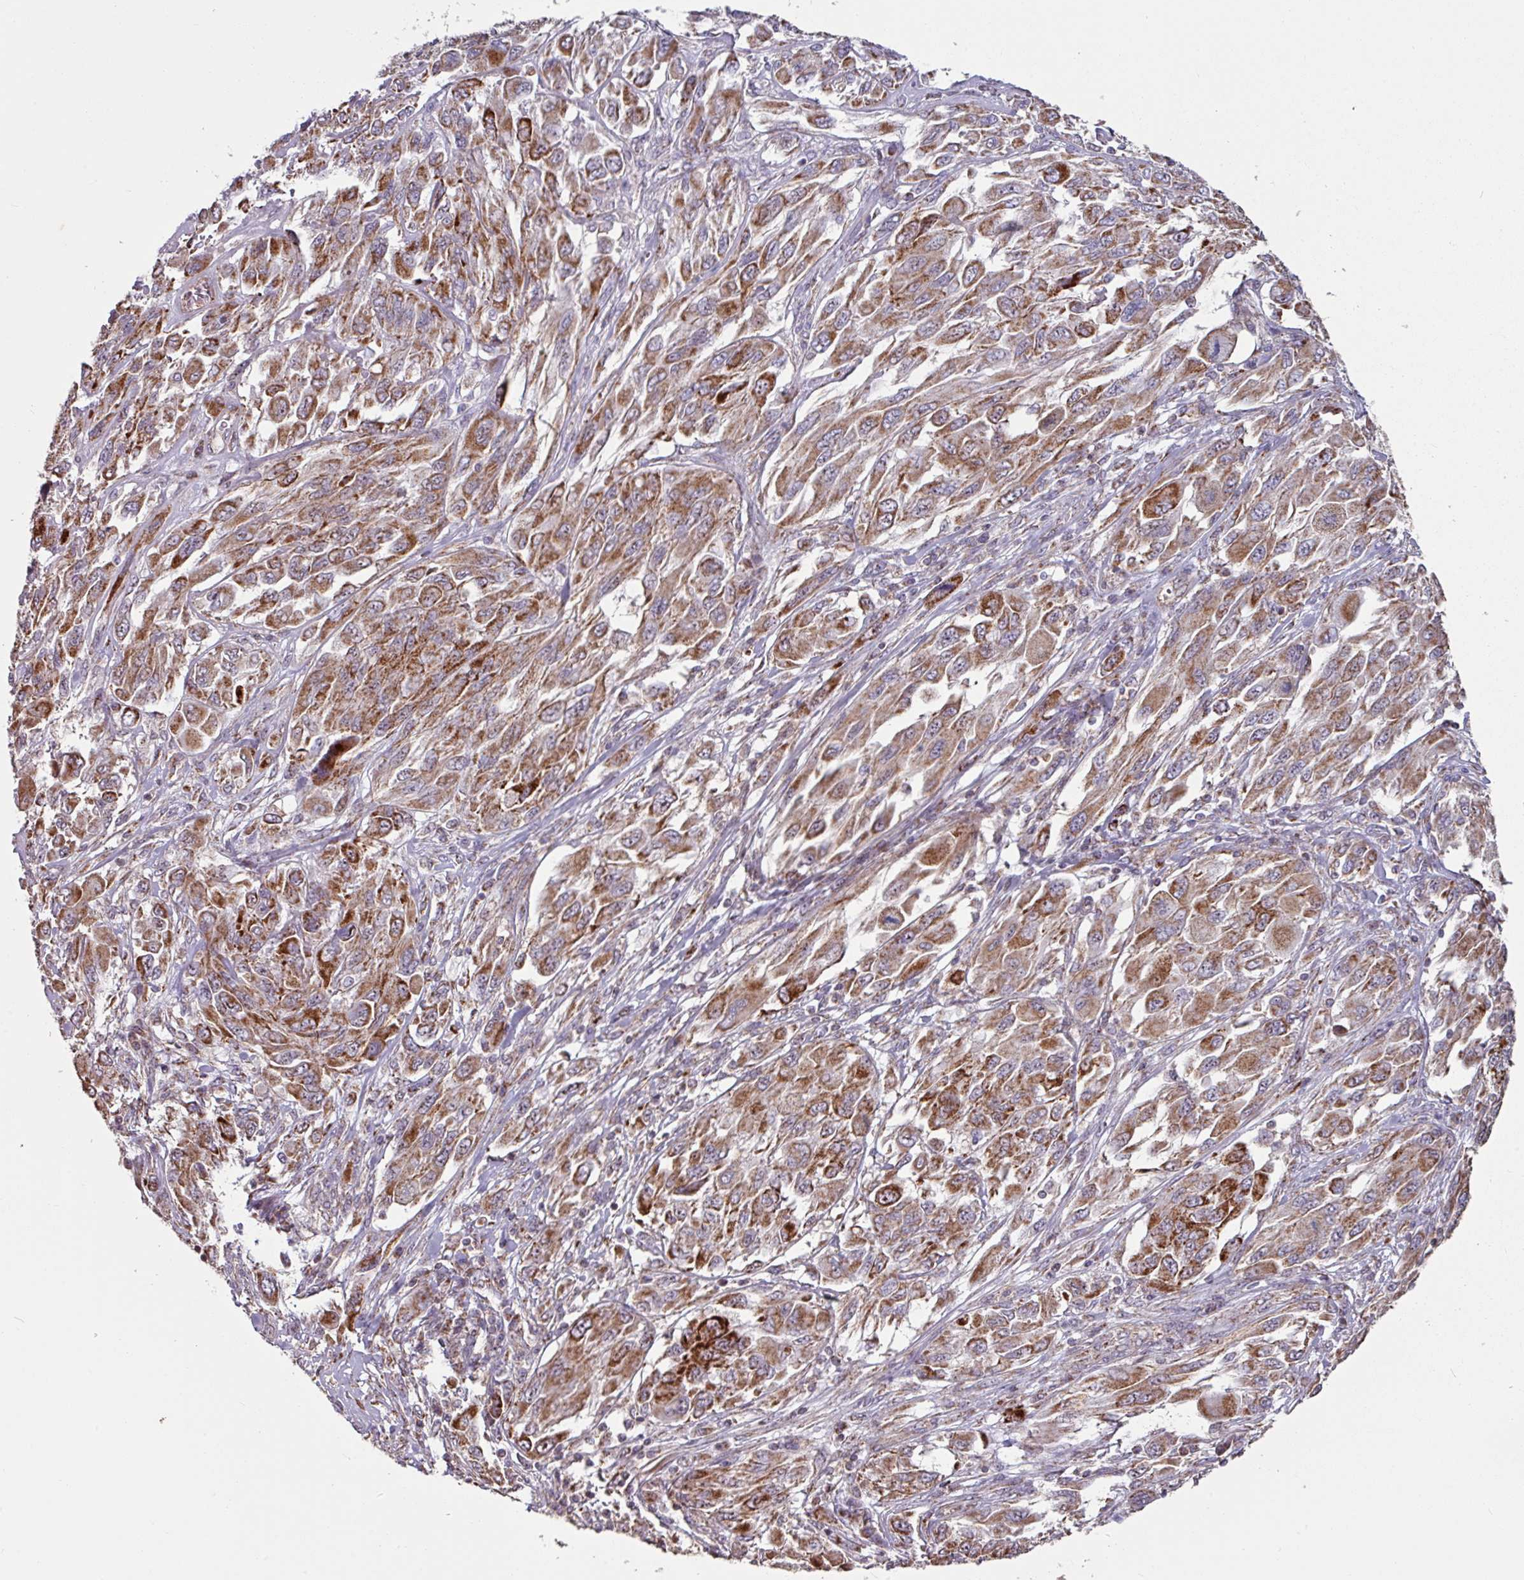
{"staining": {"intensity": "strong", "quantity": "25%-75%", "location": "cytoplasmic/membranous"}, "tissue": "melanoma", "cell_type": "Tumor cells", "image_type": "cancer", "snomed": [{"axis": "morphology", "description": "Malignant melanoma, NOS"}, {"axis": "topography", "description": "Skin"}], "caption": "Malignant melanoma stained for a protein exhibits strong cytoplasmic/membranous positivity in tumor cells.", "gene": "OR2D3", "patient": {"sex": "female", "age": 91}}